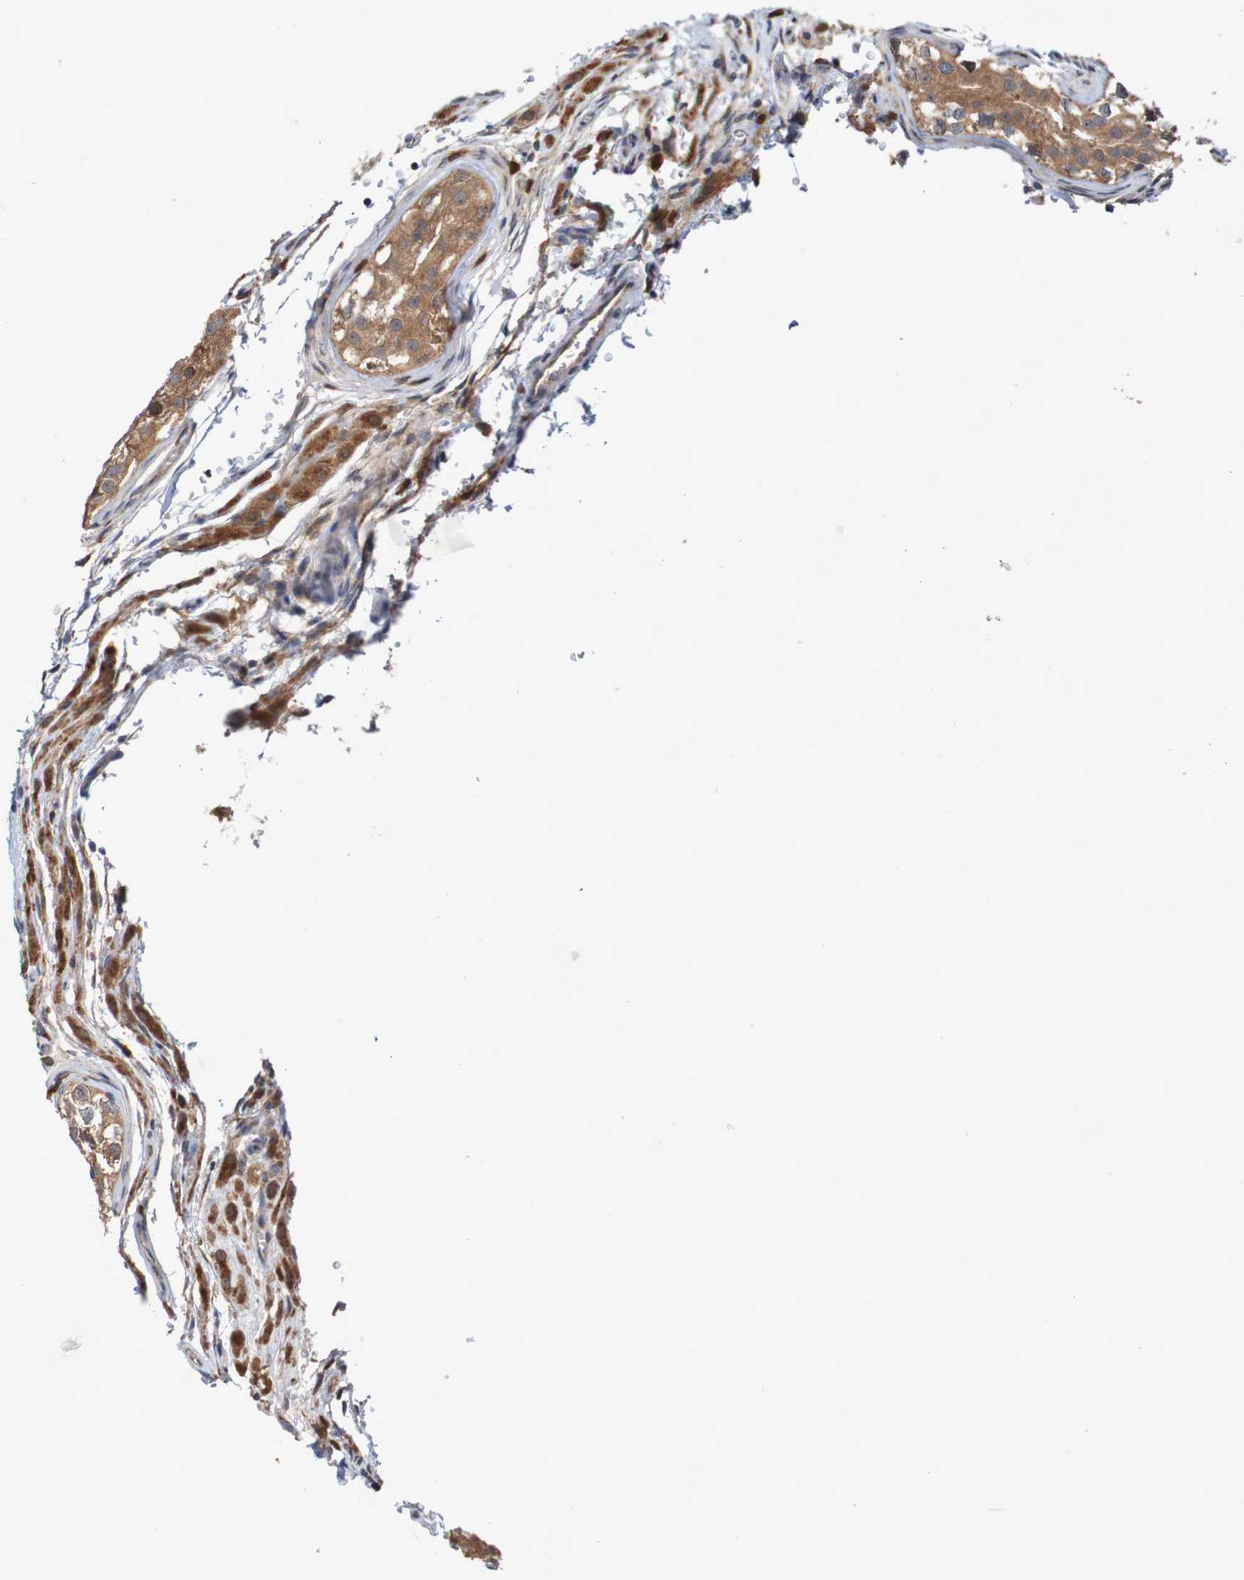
{"staining": {"intensity": "moderate", "quantity": ">75%", "location": "cytoplasmic/membranous"}, "tissue": "testis cancer", "cell_type": "Tumor cells", "image_type": "cancer", "snomed": [{"axis": "morphology", "description": "Carcinoma, Embryonal, NOS"}, {"axis": "topography", "description": "Testis"}], "caption": "Approximately >75% of tumor cells in testis embryonal carcinoma exhibit moderate cytoplasmic/membranous protein expression as visualized by brown immunohistochemical staining.", "gene": "PHPT1", "patient": {"sex": "male", "age": 21}}